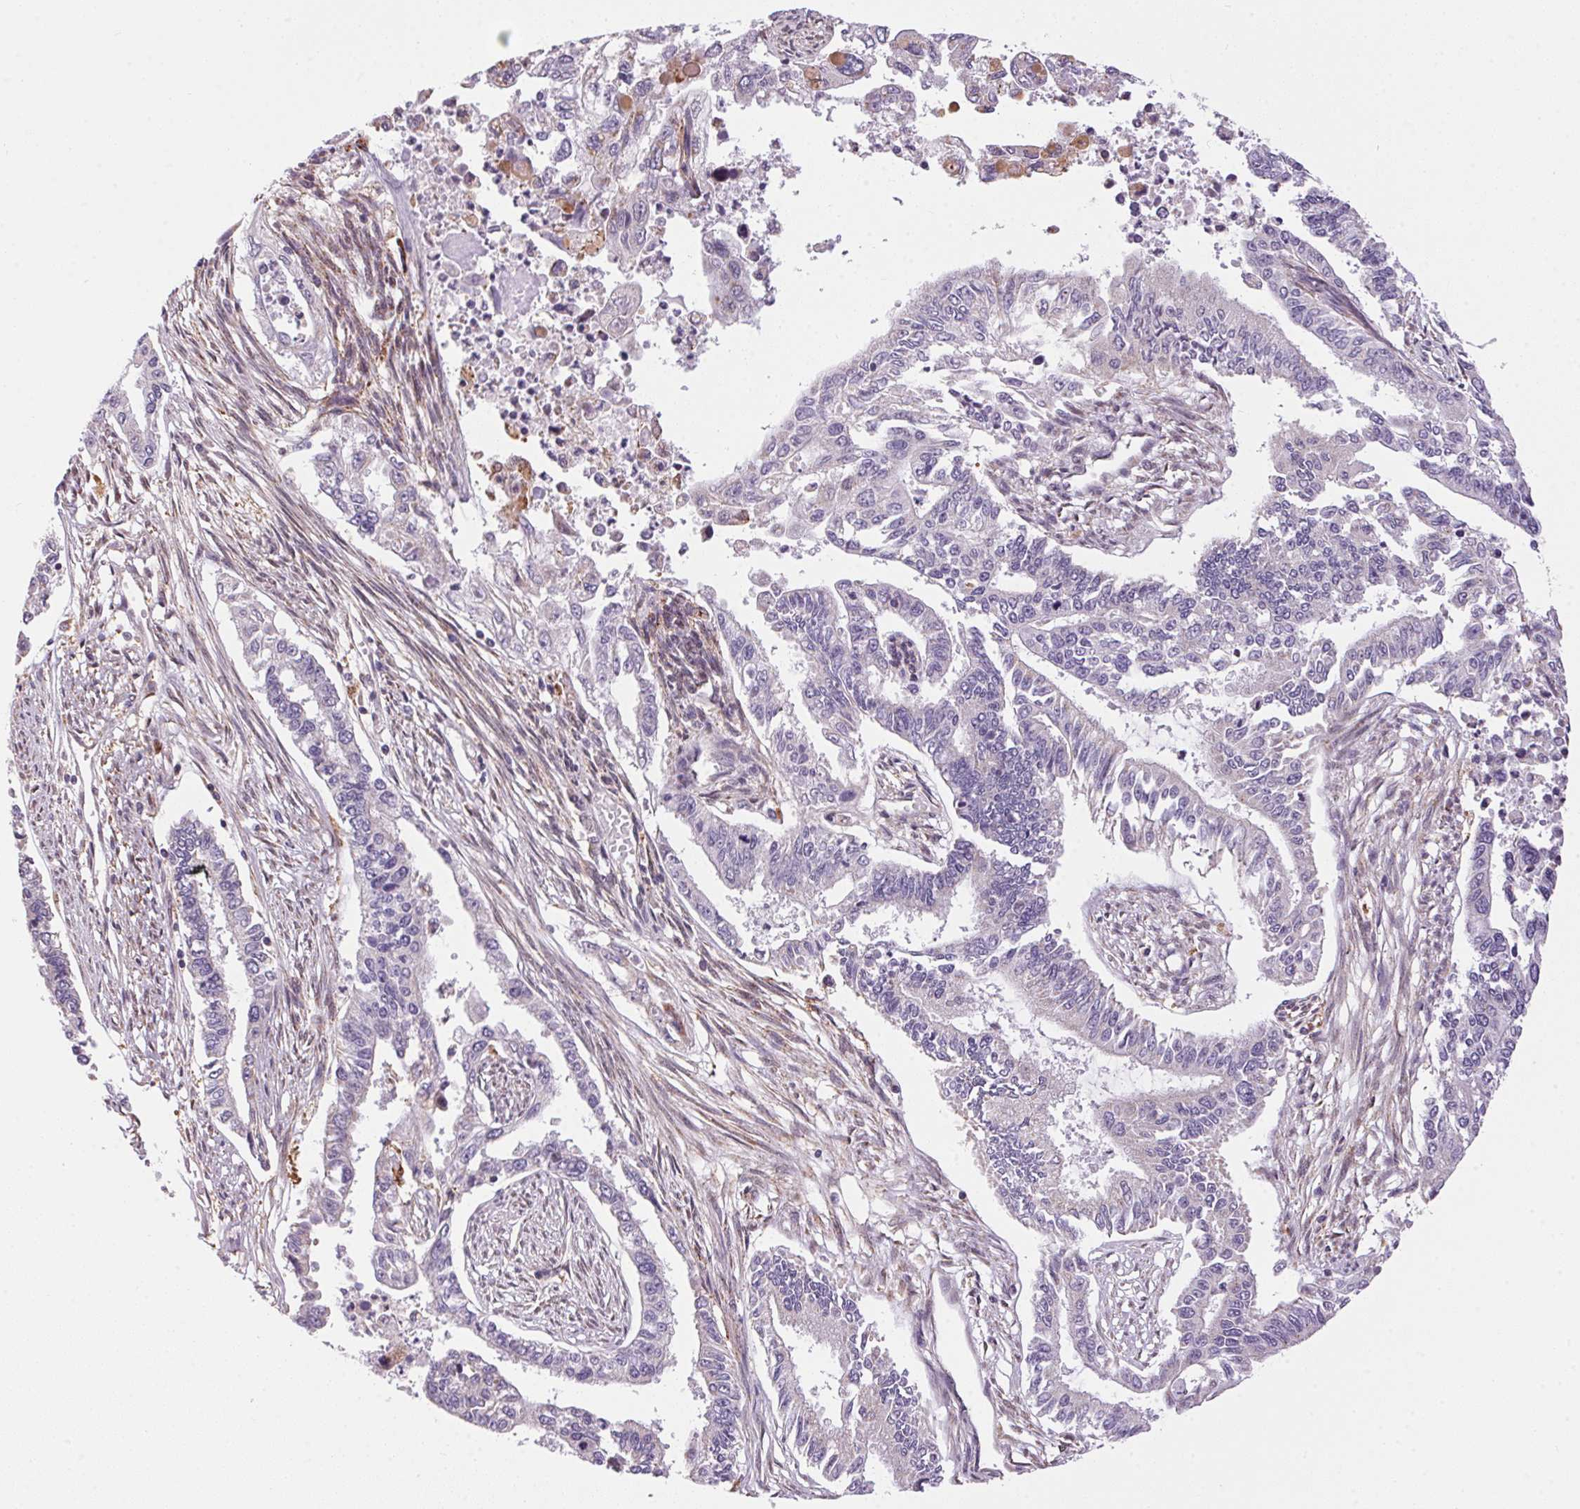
{"staining": {"intensity": "negative", "quantity": "none", "location": "none"}, "tissue": "endometrial cancer", "cell_type": "Tumor cells", "image_type": "cancer", "snomed": [{"axis": "morphology", "description": "Adenocarcinoma, NOS"}, {"axis": "topography", "description": "Uterus"}], "caption": "Protein analysis of endometrial adenocarcinoma shows no significant positivity in tumor cells.", "gene": "ADH5", "patient": {"sex": "female", "age": 59}}